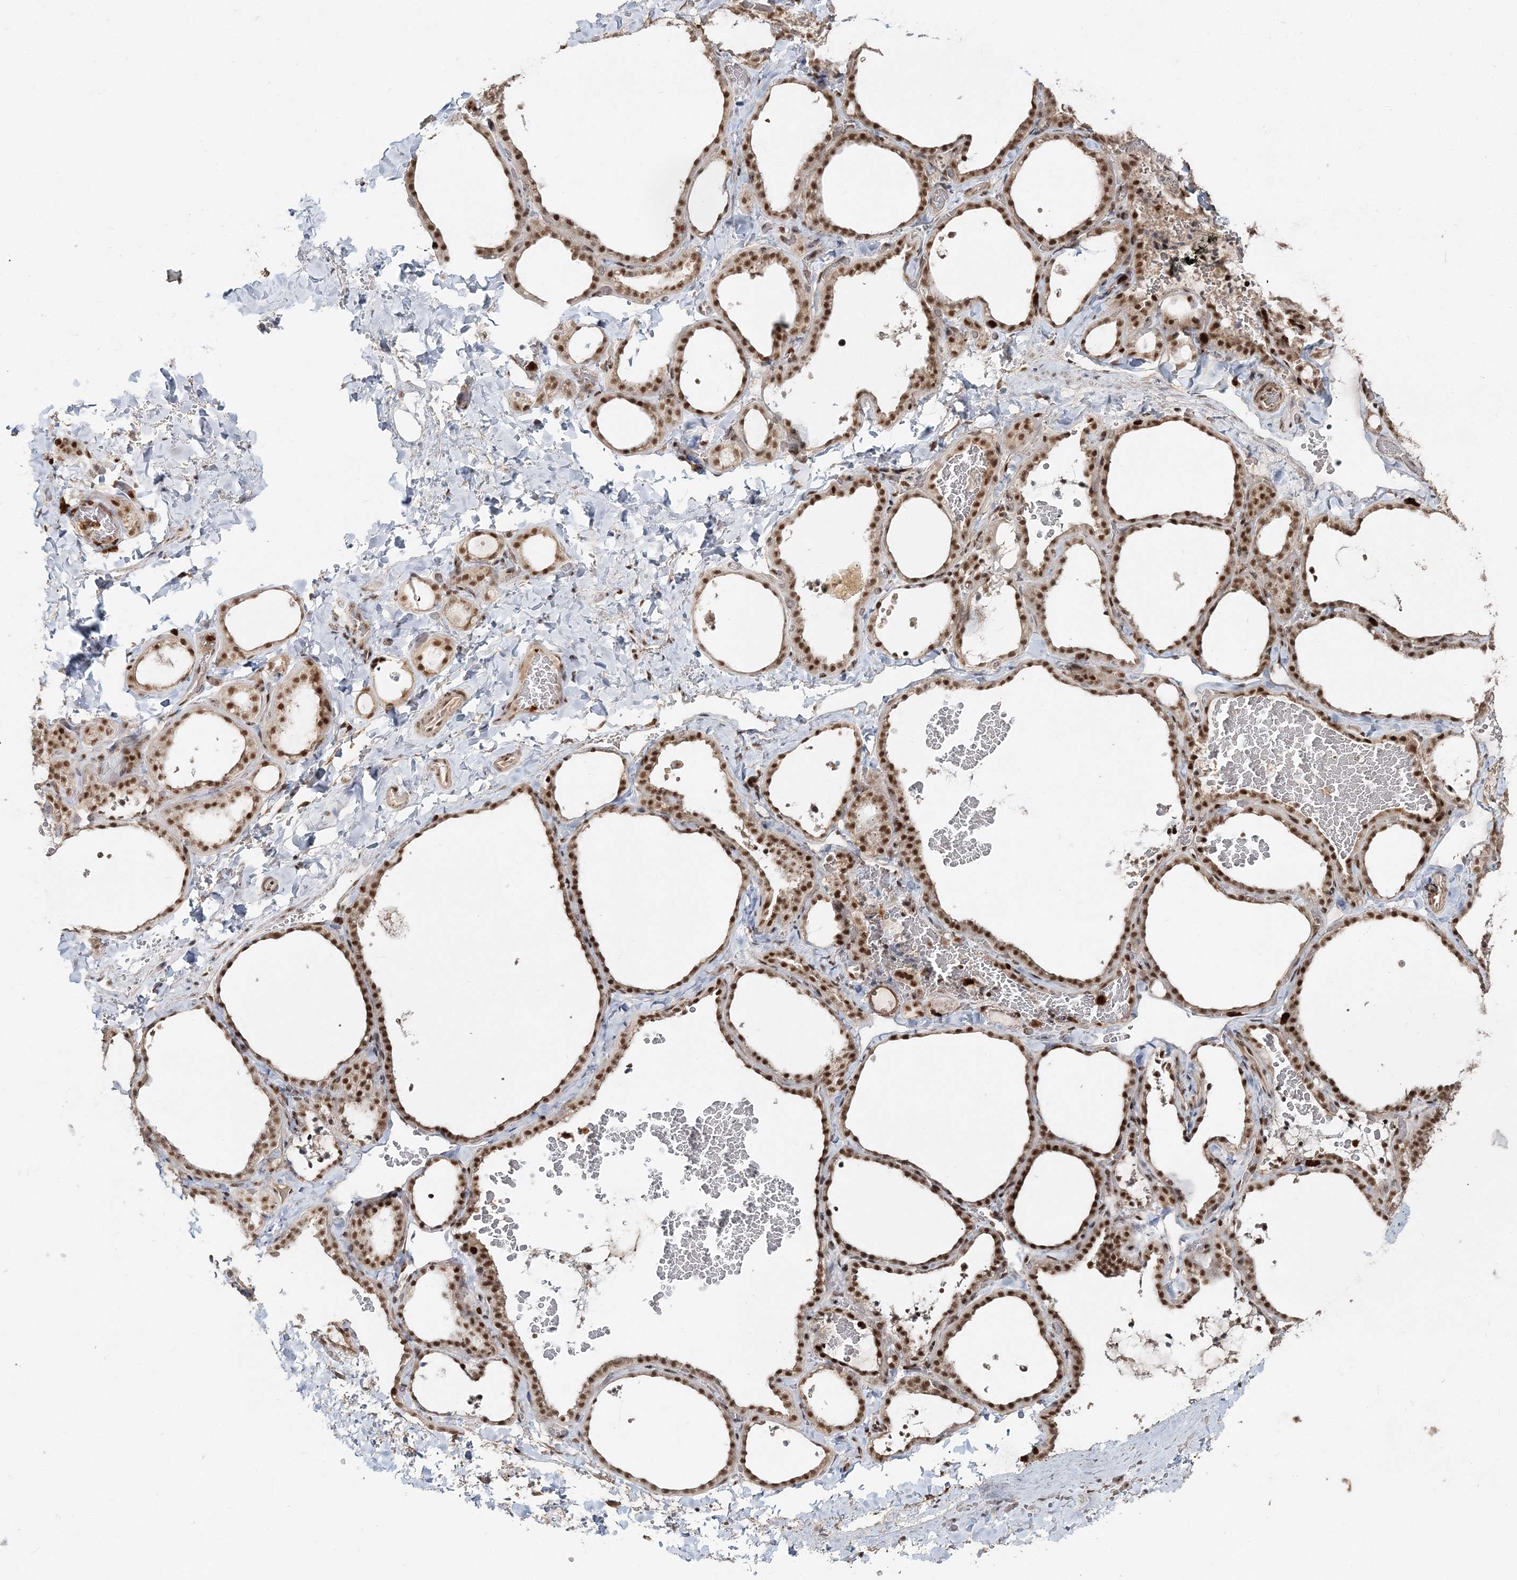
{"staining": {"intensity": "strong", "quantity": ">75%", "location": "nuclear"}, "tissue": "thyroid gland", "cell_type": "Glandular cells", "image_type": "normal", "snomed": [{"axis": "morphology", "description": "Normal tissue, NOS"}, {"axis": "topography", "description": "Thyroid gland"}], "caption": "A micrograph showing strong nuclear expression in approximately >75% of glandular cells in benign thyroid gland, as visualized by brown immunohistochemical staining.", "gene": "ENSG00000290315", "patient": {"sex": "female", "age": 22}}